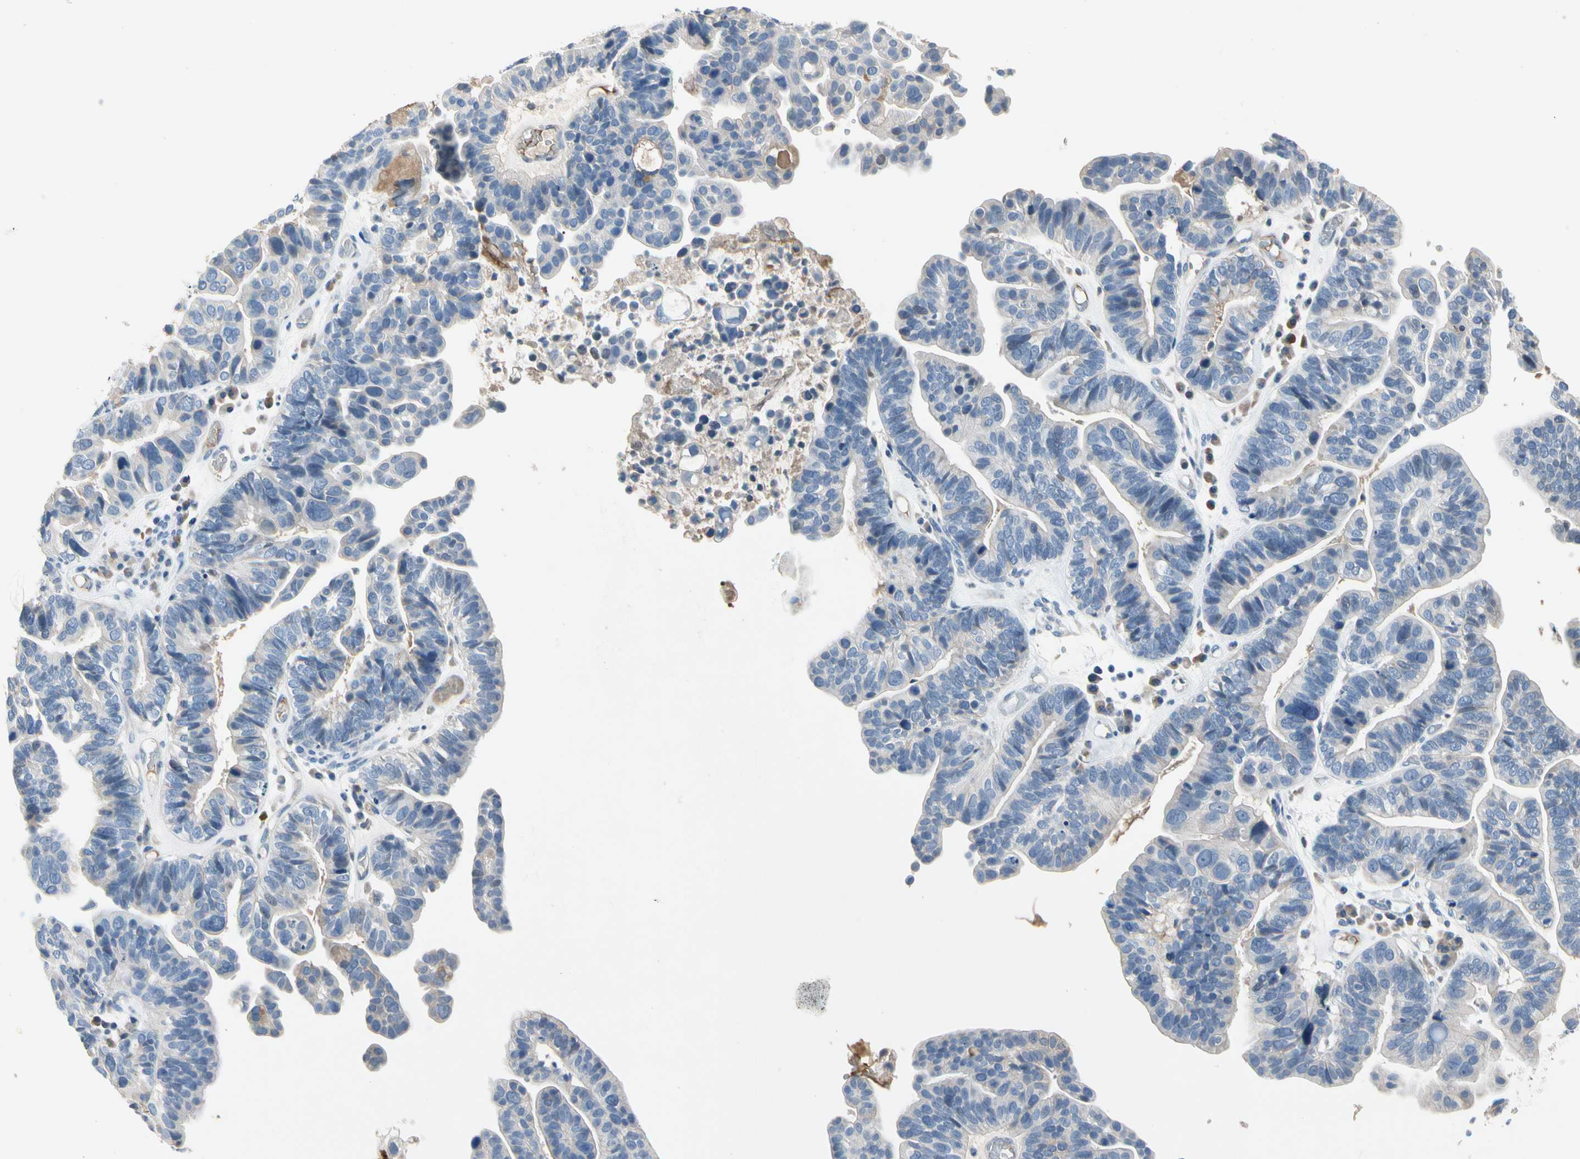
{"staining": {"intensity": "negative", "quantity": "none", "location": "none"}, "tissue": "ovarian cancer", "cell_type": "Tumor cells", "image_type": "cancer", "snomed": [{"axis": "morphology", "description": "Cystadenocarcinoma, serous, NOS"}, {"axis": "topography", "description": "Ovary"}], "caption": "A histopathology image of human ovarian cancer is negative for staining in tumor cells.", "gene": "ECRG4", "patient": {"sex": "female", "age": 56}}